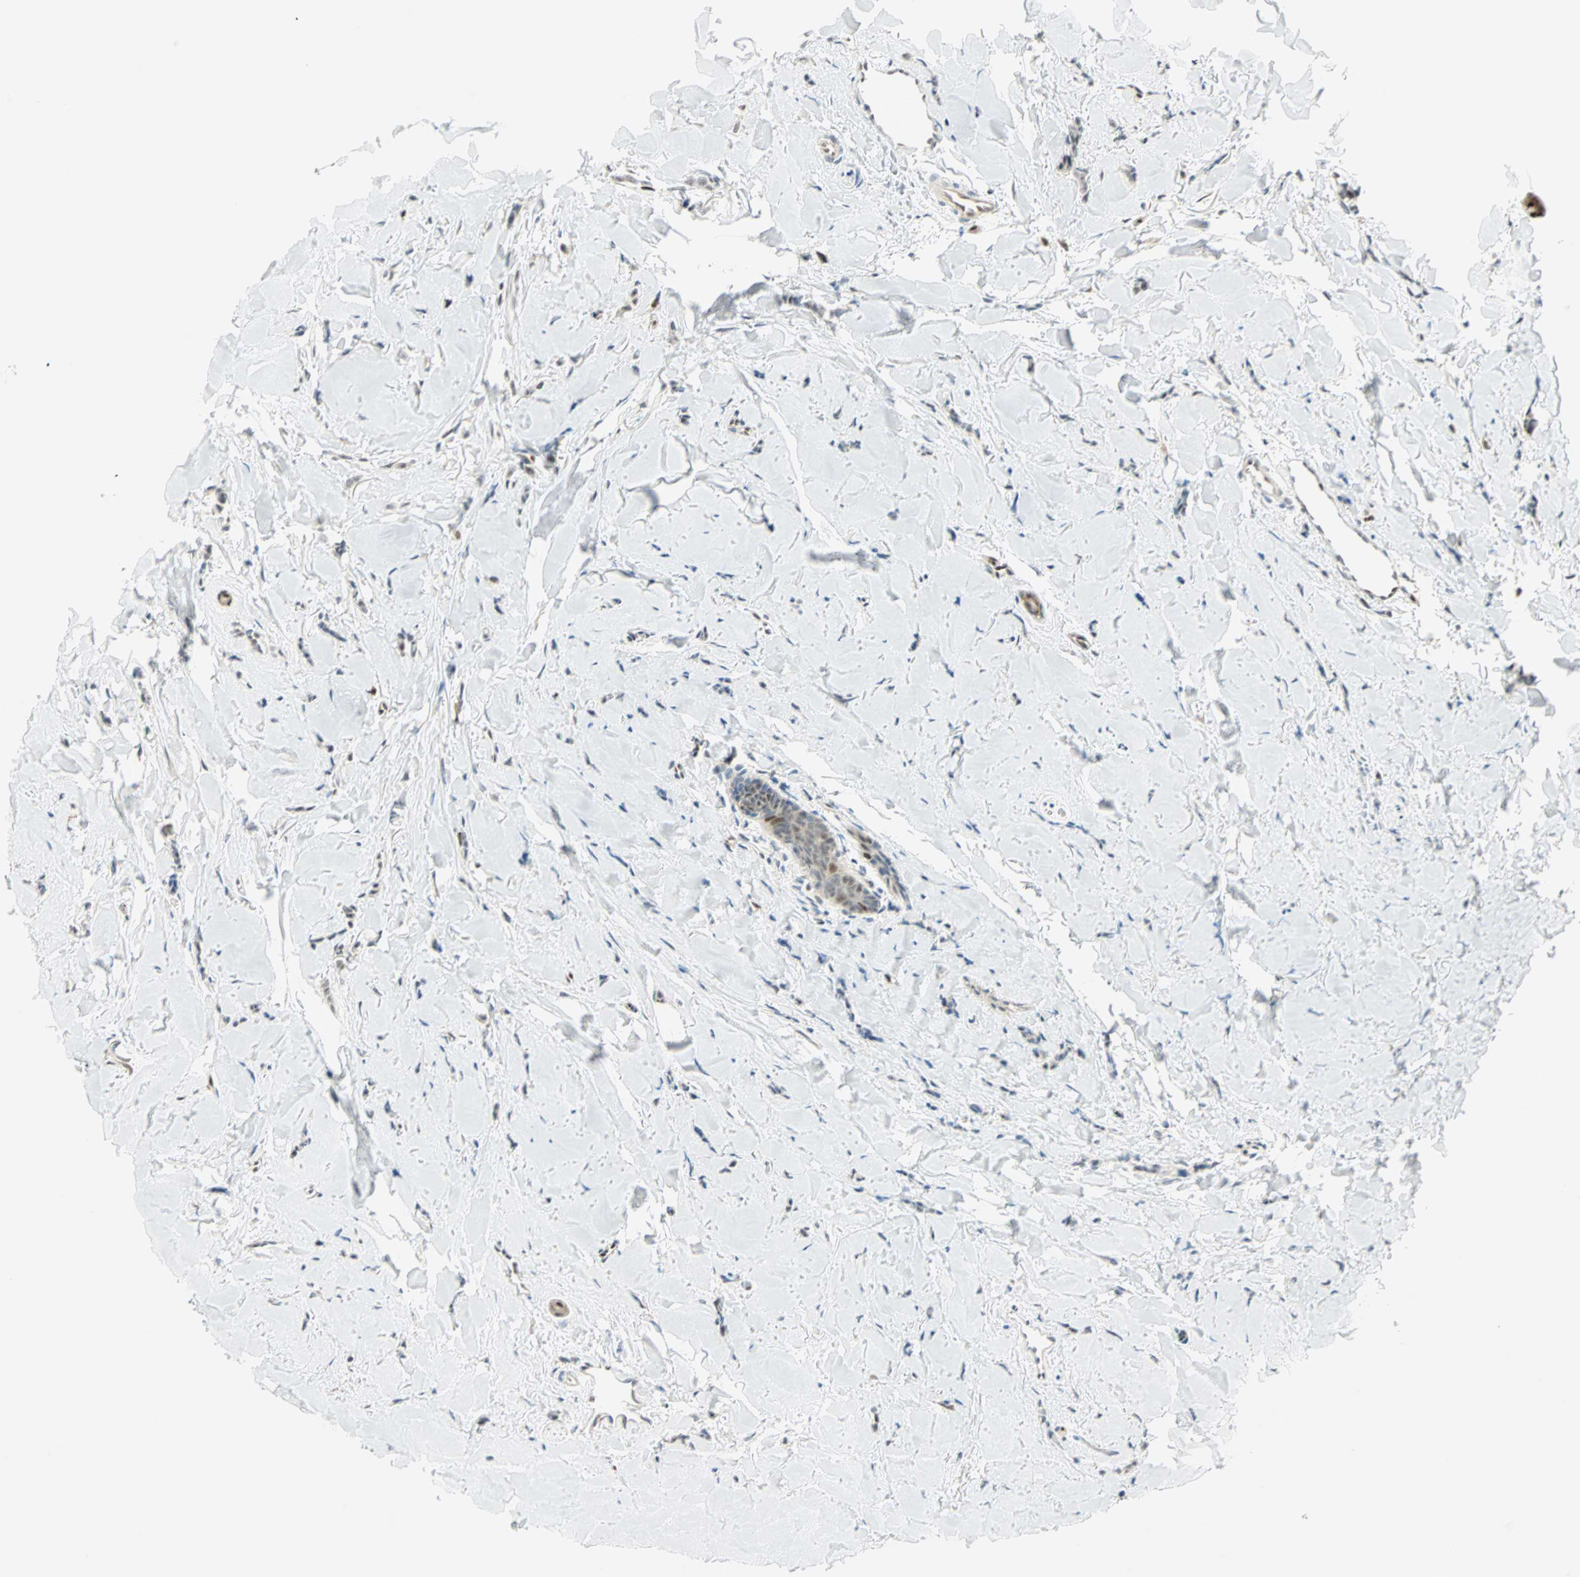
{"staining": {"intensity": "negative", "quantity": "none", "location": "none"}, "tissue": "breast cancer", "cell_type": "Tumor cells", "image_type": "cancer", "snomed": [{"axis": "morphology", "description": "Lobular carcinoma"}, {"axis": "topography", "description": "Skin"}, {"axis": "topography", "description": "Breast"}], "caption": "The image displays no staining of tumor cells in breast lobular carcinoma.", "gene": "MSX2", "patient": {"sex": "female", "age": 46}}